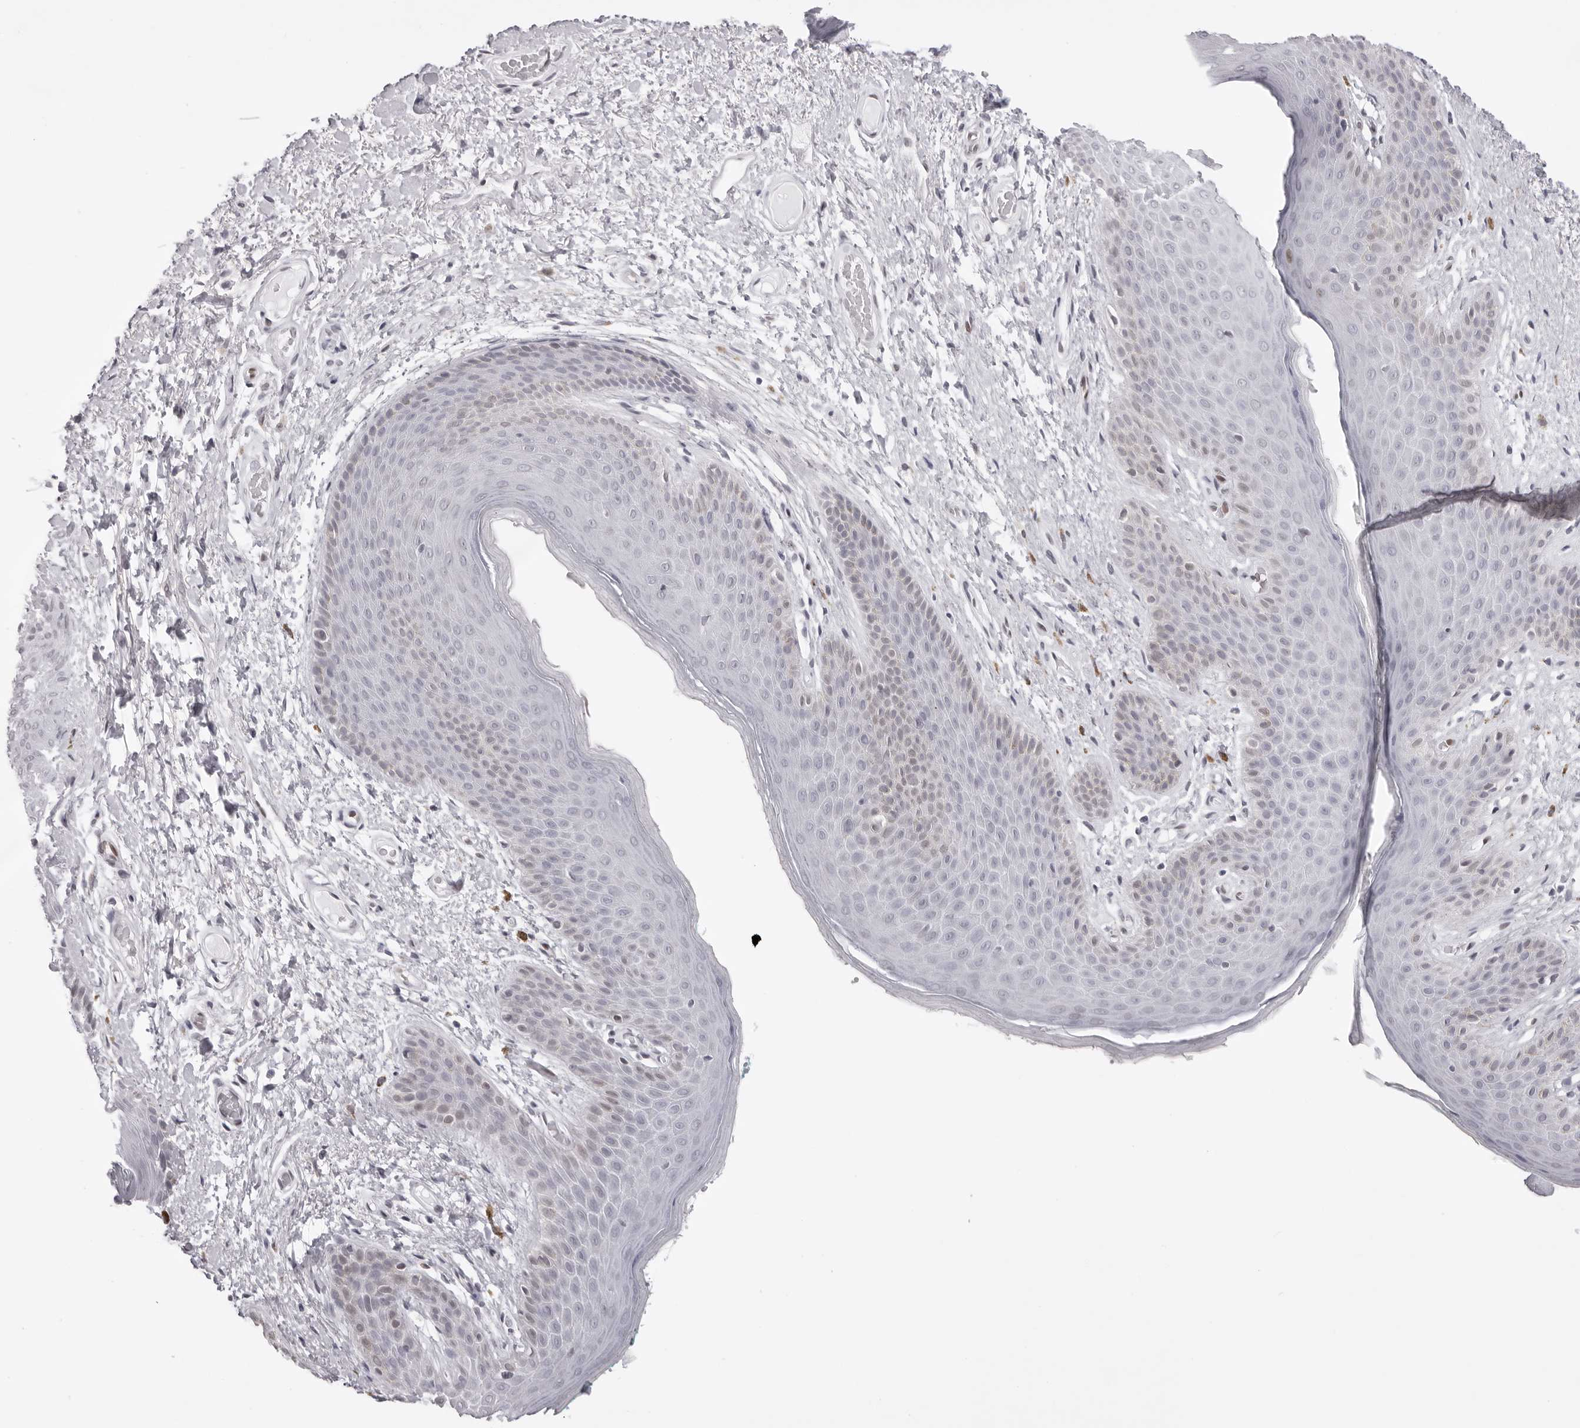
{"staining": {"intensity": "moderate", "quantity": "<25%", "location": "cytoplasmic/membranous"}, "tissue": "skin", "cell_type": "Epidermal cells", "image_type": "normal", "snomed": [{"axis": "morphology", "description": "Normal tissue, NOS"}, {"axis": "topography", "description": "Anal"}], "caption": "The photomicrograph shows a brown stain indicating the presence of a protein in the cytoplasmic/membranous of epidermal cells in skin. (brown staining indicates protein expression, while blue staining denotes nuclei).", "gene": "MAFK", "patient": {"sex": "male", "age": 74}}